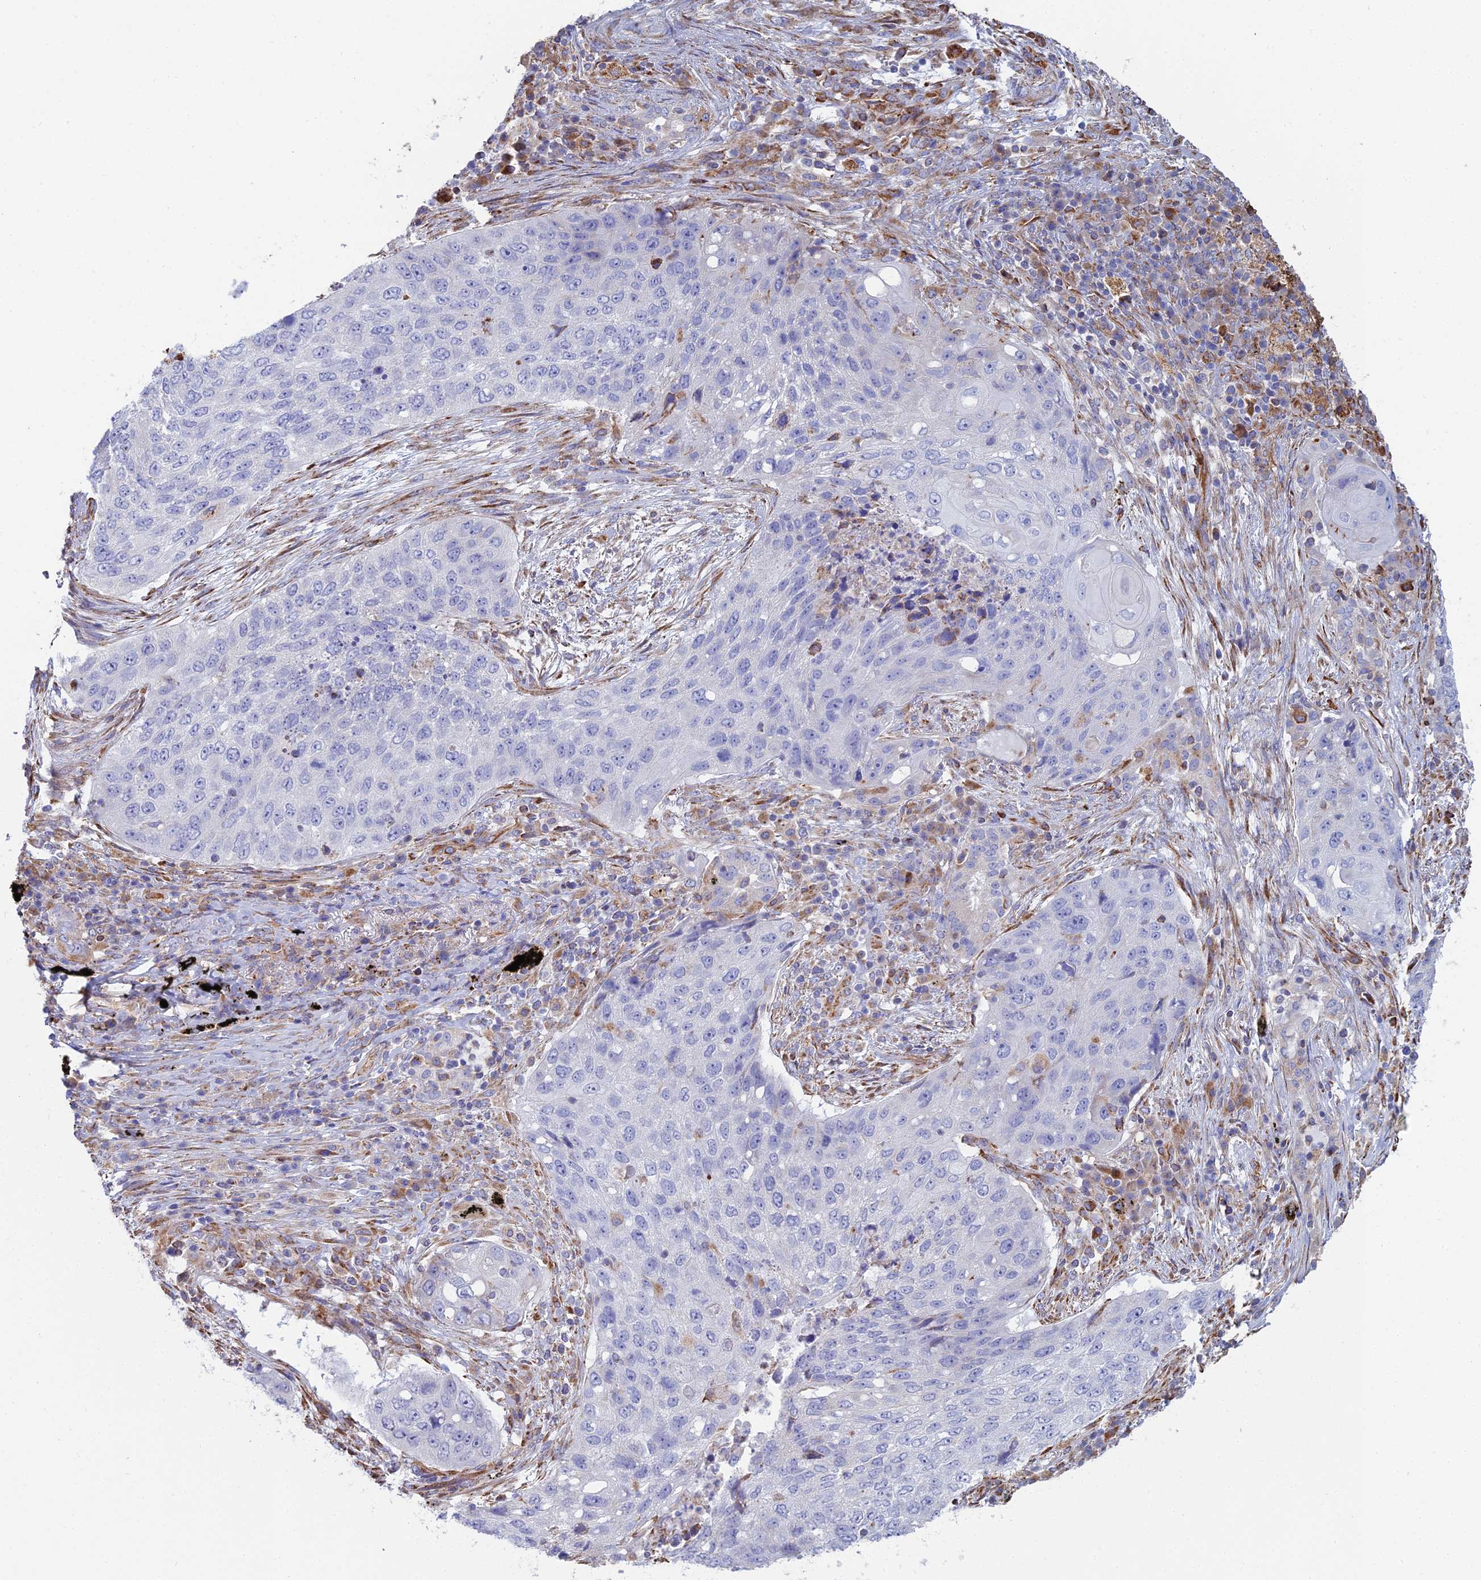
{"staining": {"intensity": "negative", "quantity": "none", "location": "none"}, "tissue": "lung cancer", "cell_type": "Tumor cells", "image_type": "cancer", "snomed": [{"axis": "morphology", "description": "Squamous cell carcinoma, NOS"}, {"axis": "topography", "description": "Lung"}], "caption": "Lung cancer (squamous cell carcinoma) was stained to show a protein in brown. There is no significant expression in tumor cells.", "gene": "CLVS2", "patient": {"sex": "female", "age": 63}}